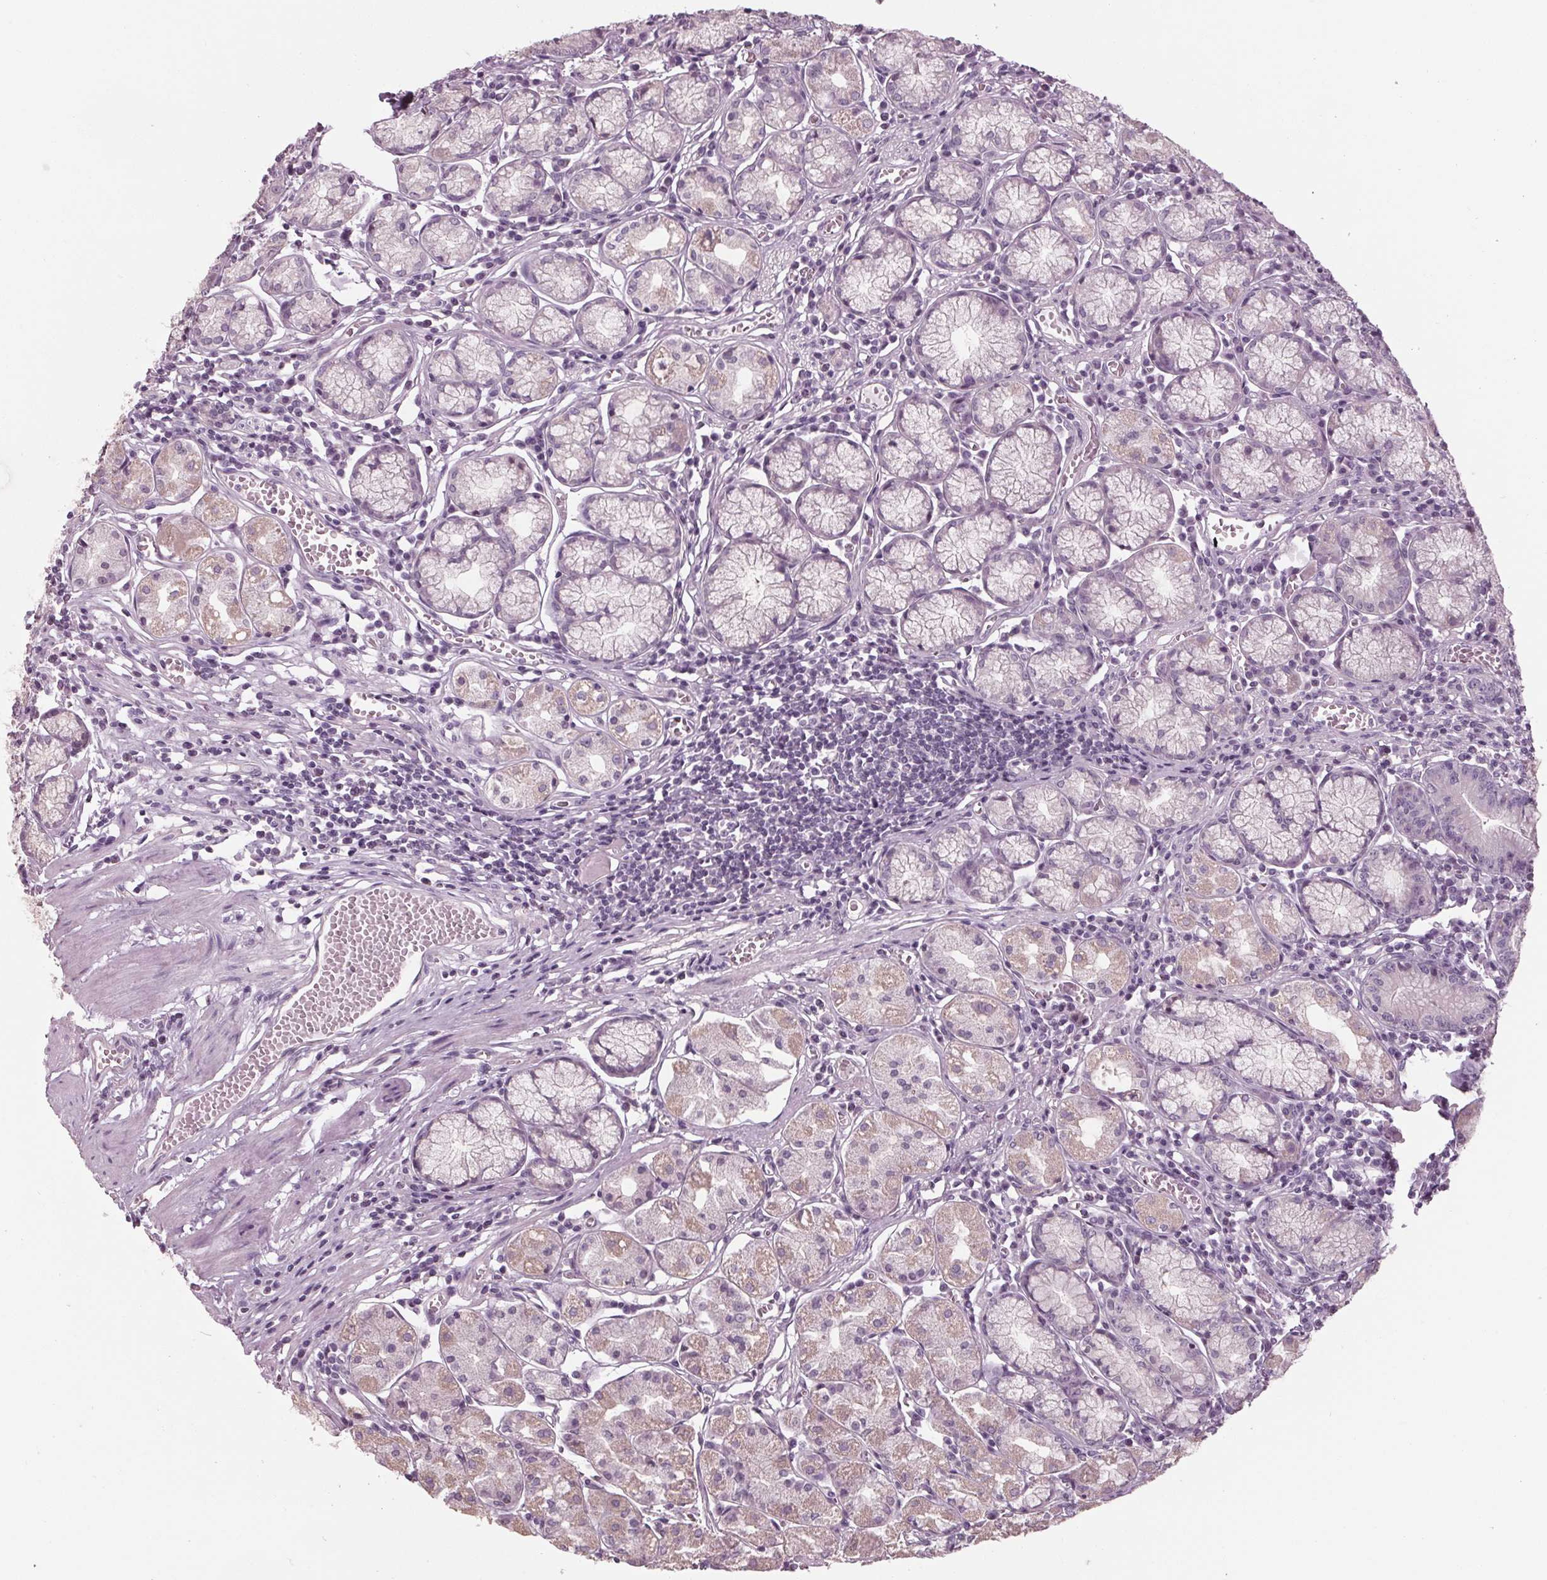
{"staining": {"intensity": "weak", "quantity": "25%-75%", "location": "cytoplasmic/membranous"}, "tissue": "stomach", "cell_type": "Glandular cells", "image_type": "normal", "snomed": [{"axis": "morphology", "description": "Normal tissue, NOS"}, {"axis": "topography", "description": "Stomach"}], "caption": "Protein analysis of benign stomach demonstrates weak cytoplasmic/membranous expression in approximately 25%-75% of glandular cells.", "gene": "TNNC2", "patient": {"sex": "male", "age": 55}}